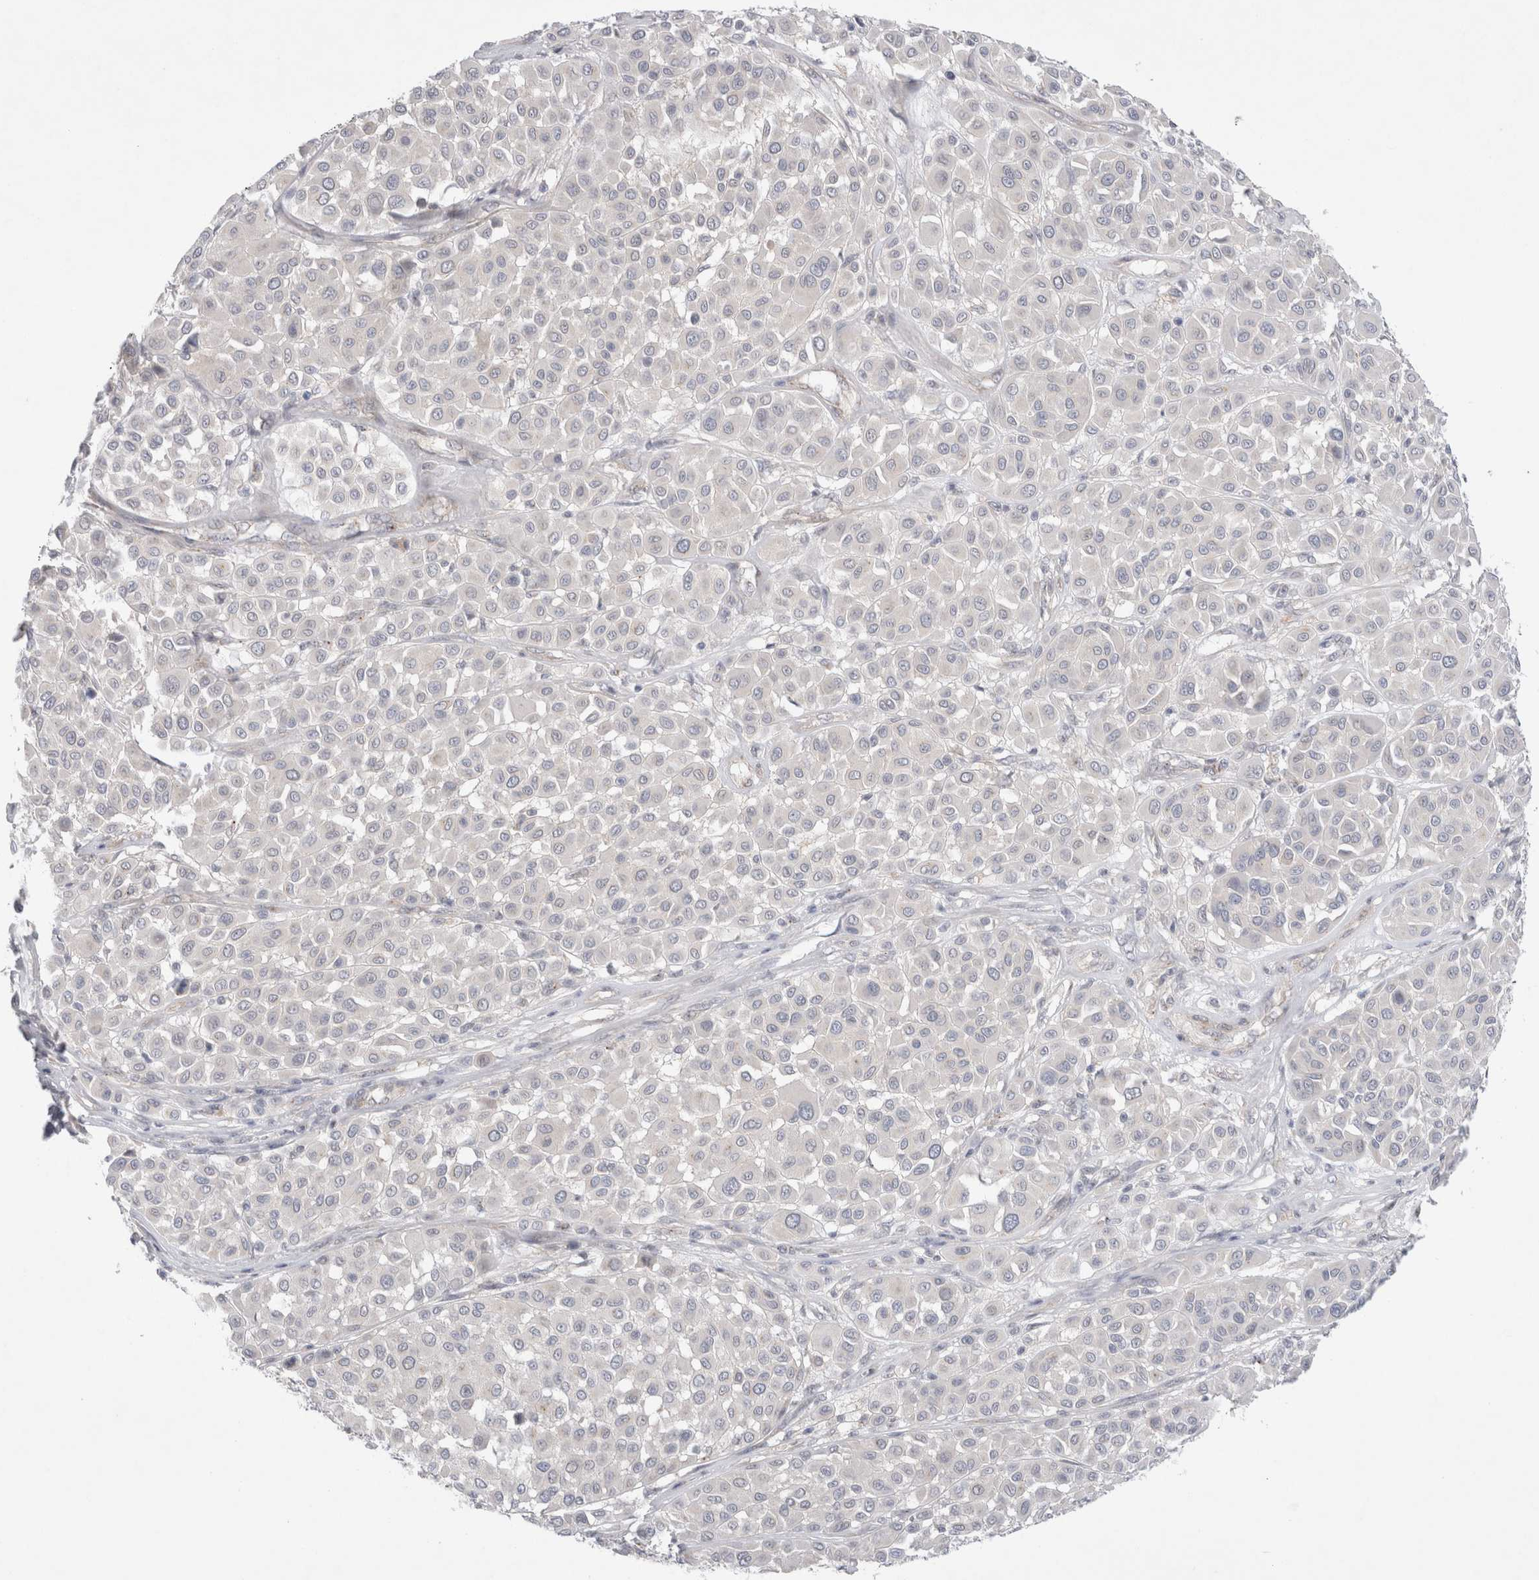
{"staining": {"intensity": "negative", "quantity": "none", "location": "none"}, "tissue": "melanoma", "cell_type": "Tumor cells", "image_type": "cancer", "snomed": [{"axis": "morphology", "description": "Malignant melanoma, Metastatic site"}, {"axis": "topography", "description": "Soft tissue"}], "caption": "Tumor cells are negative for protein expression in human melanoma.", "gene": "BICD2", "patient": {"sex": "male", "age": 41}}